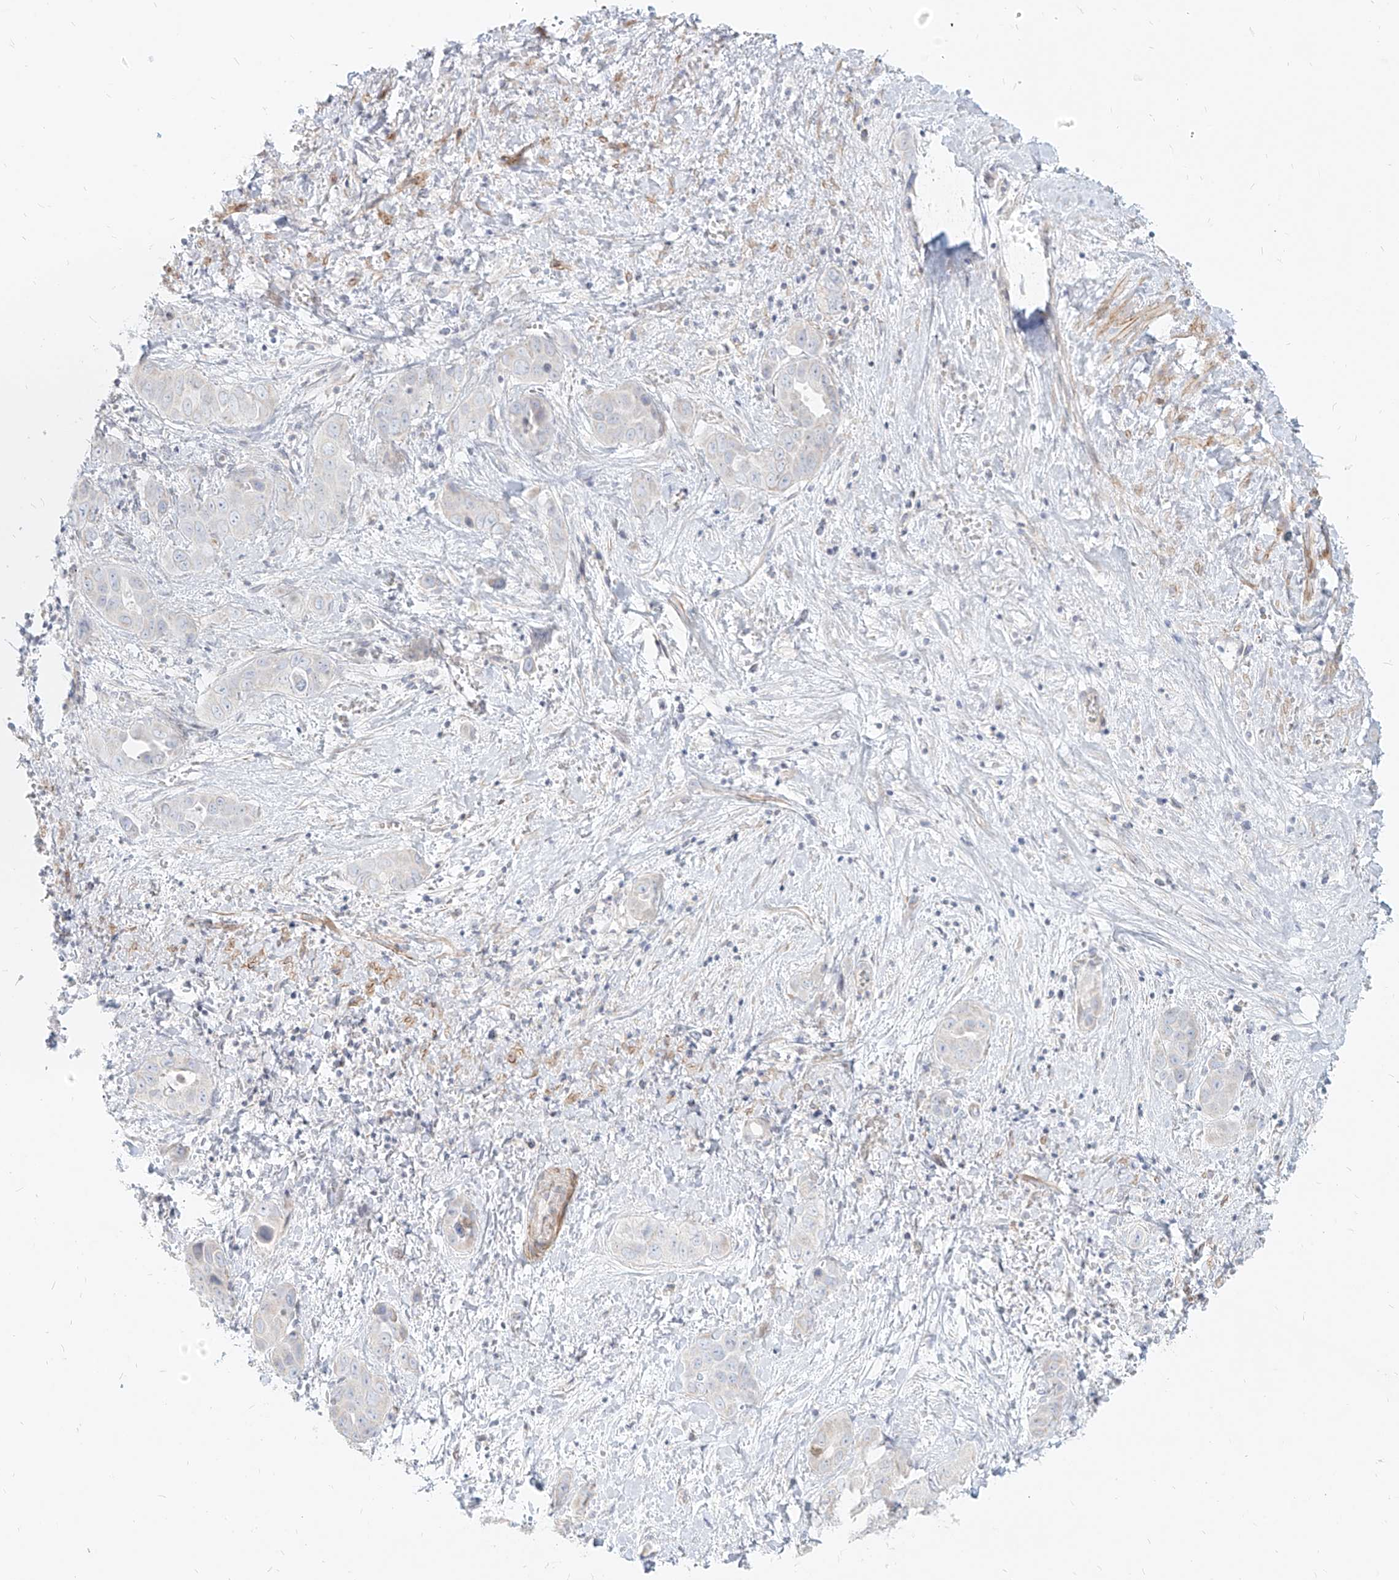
{"staining": {"intensity": "negative", "quantity": "none", "location": "none"}, "tissue": "liver cancer", "cell_type": "Tumor cells", "image_type": "cancer", "snomed": [{"axis": "morphology", "description": "Cholangiocarcinoma"}, {"axis": "topography", "description": "Liver"}], "caption": "Human liver cholangiocarcinoma stained for a protein using IHC demonstrates no expression in tumor cells.", "gene": "ITPKB", "patient": {"sex": "female", "age": 52}}